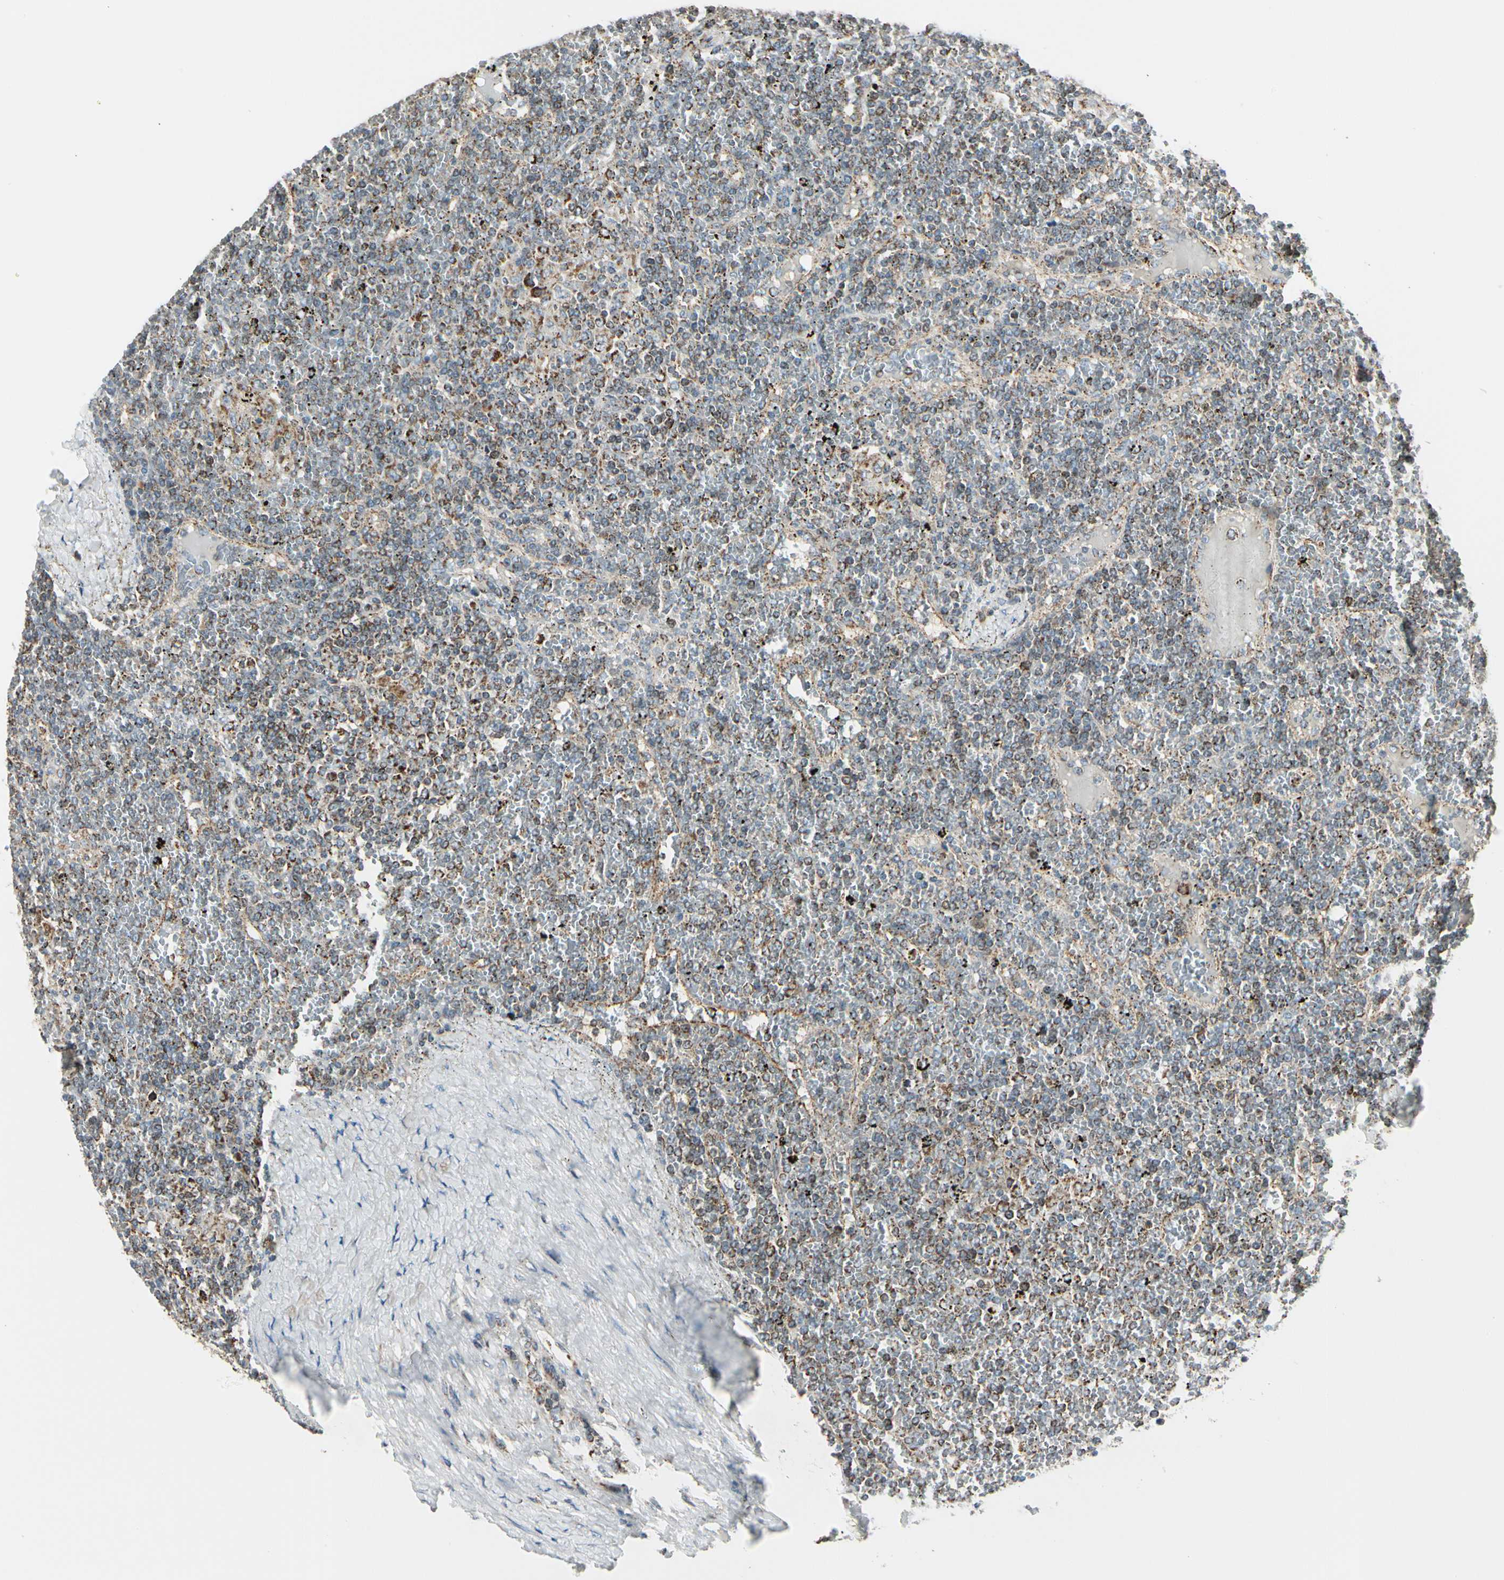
{"staining": {"intensity": "moderate", "quantity": ">75%", "location": "cytoplasmic/membranous"}, "tissue": "lymphoma", "cell_type": "Tumor cells", "image_type": "cancer", "snomed": [{"axis": "morphology", "description": "Malignant lymphoma, non-Hodgkin's type, Low grade"}, {"axis": "topography", "description": "Spleen"}], "caption": "Tumor cells exhibit medium levels of moderate cytoplasmic/membranous staining in approximately >75% of cells in lymphoma. (IHC, brightfield microscopy, high magnification).", "gene": "ANKS6", "patient": {"sex": "female", "age": 19}}